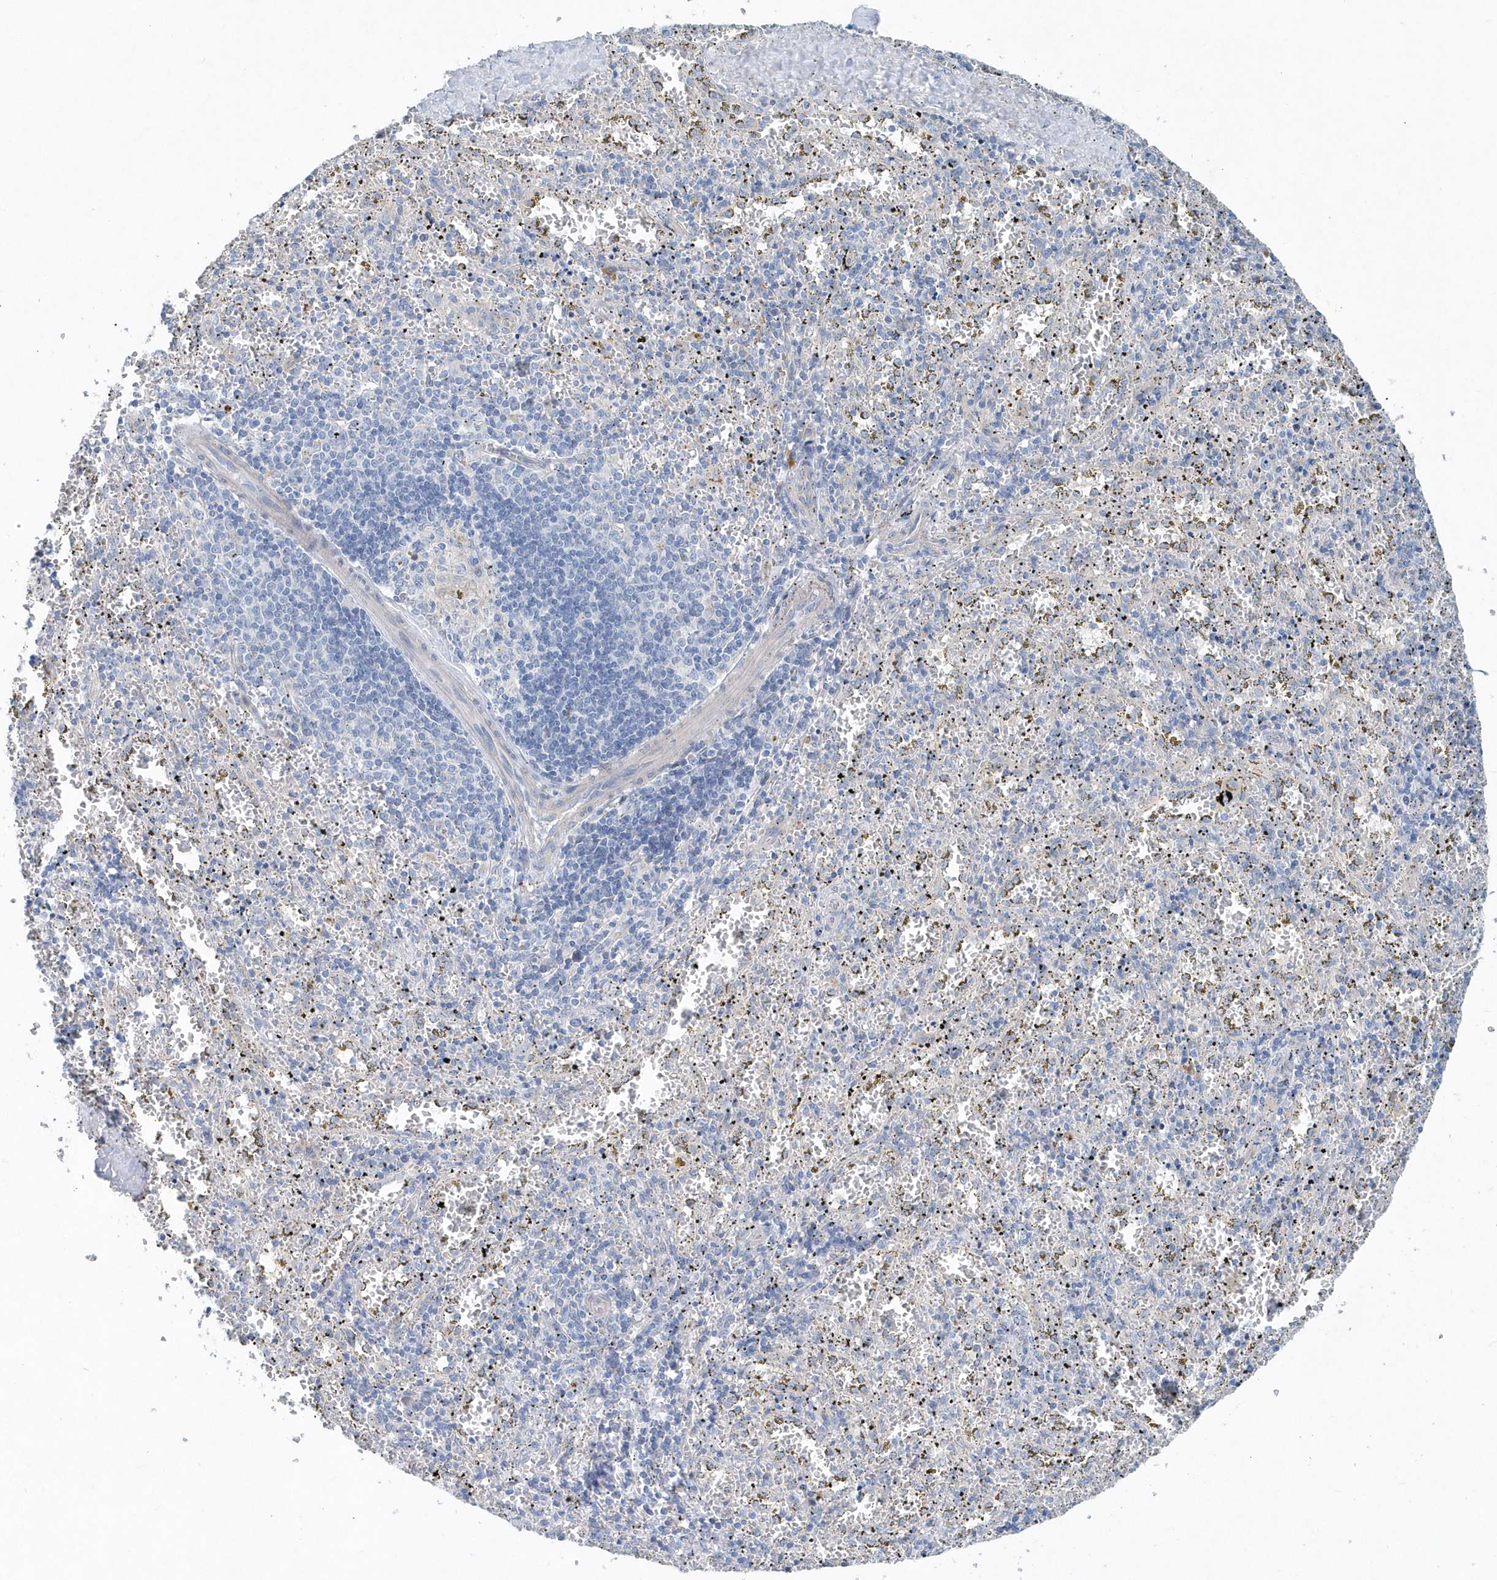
{"staining": {"intensity": "negative", "quantity": "none", "location": "none"}, "tissue": "spleen", "cell_type": "Cells in red pulp", "image_type": "normal", "snomed": [{"axis": "morphology", "description": "Normal tissue, NOS"}, {"axis": "topography", "description": "Spleen"}], "caption": "Immunohistochemistry (IHC) photomicrograph of unremarkable human spleen stained for a protein (brown), which exhibits no positivity in cells in red pulp.", "gene": "PFN2", "patient": {"sex": "male", "age": 11}}